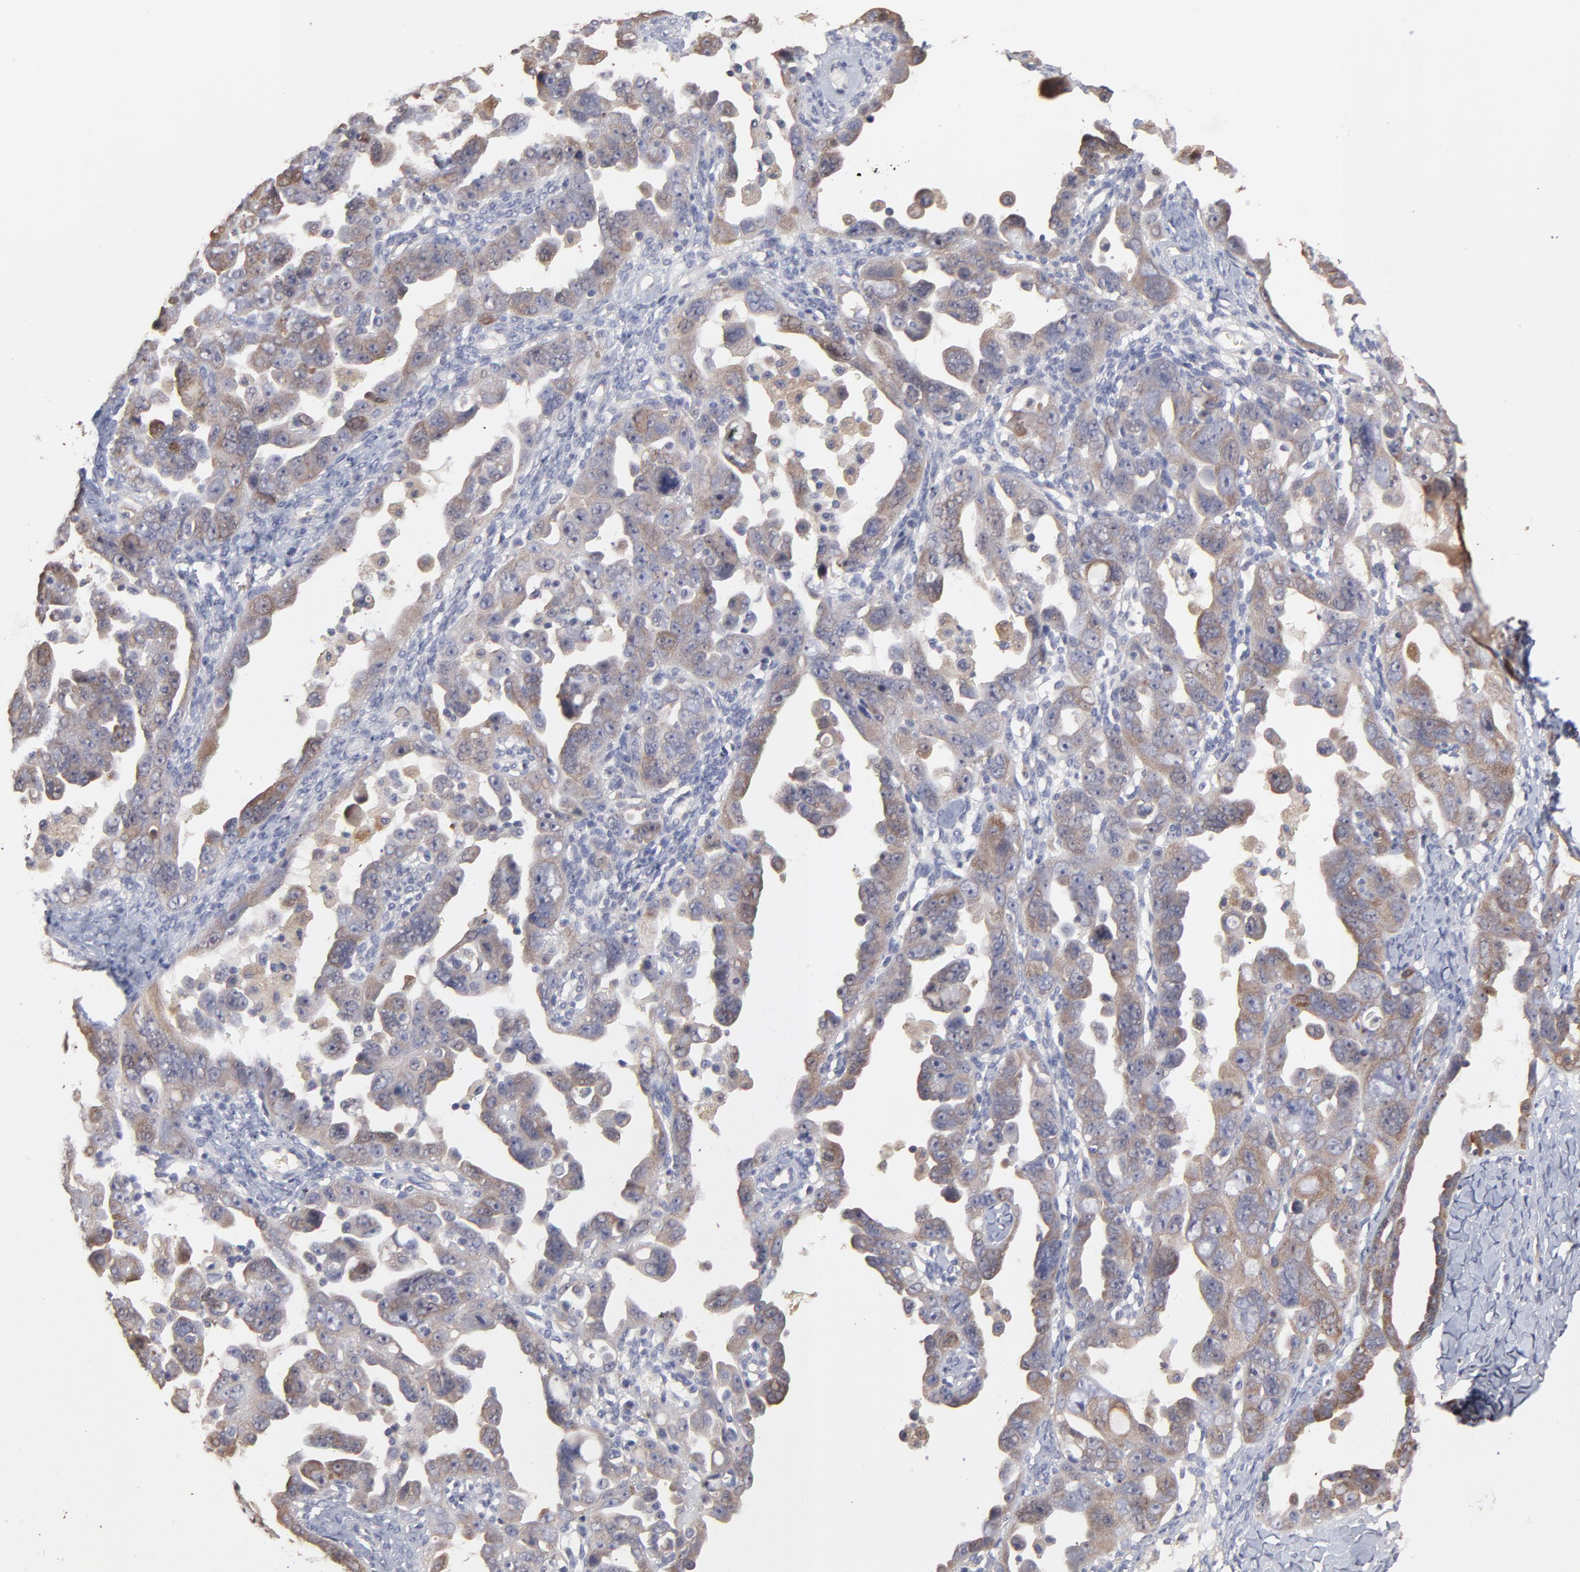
{"staining": {"intensity": "moderate", "quantity": ">75%", "location": "cytoplasmic/membranous"}, "tissue": "ovarian cancer", "cell_type": "Tumor cells", "image_type": "cancer", "snomed": [{"axis": "morphology", "description": "Cystadenocarcinoma, serous, NOS"}, {"axis": "topography", "description": "Ovary"}], "caption": "The immunohistochemical stain highlights moderate cytoplasmic/membranous expression in tumor cells of serous cystadenocarcinoma (ovarian) tissue. (brown staining indicates protein expression, while blue staining denotes nuclei).", "gene": "TANGO2", "patient": {"sex": "female", "age": 66}}